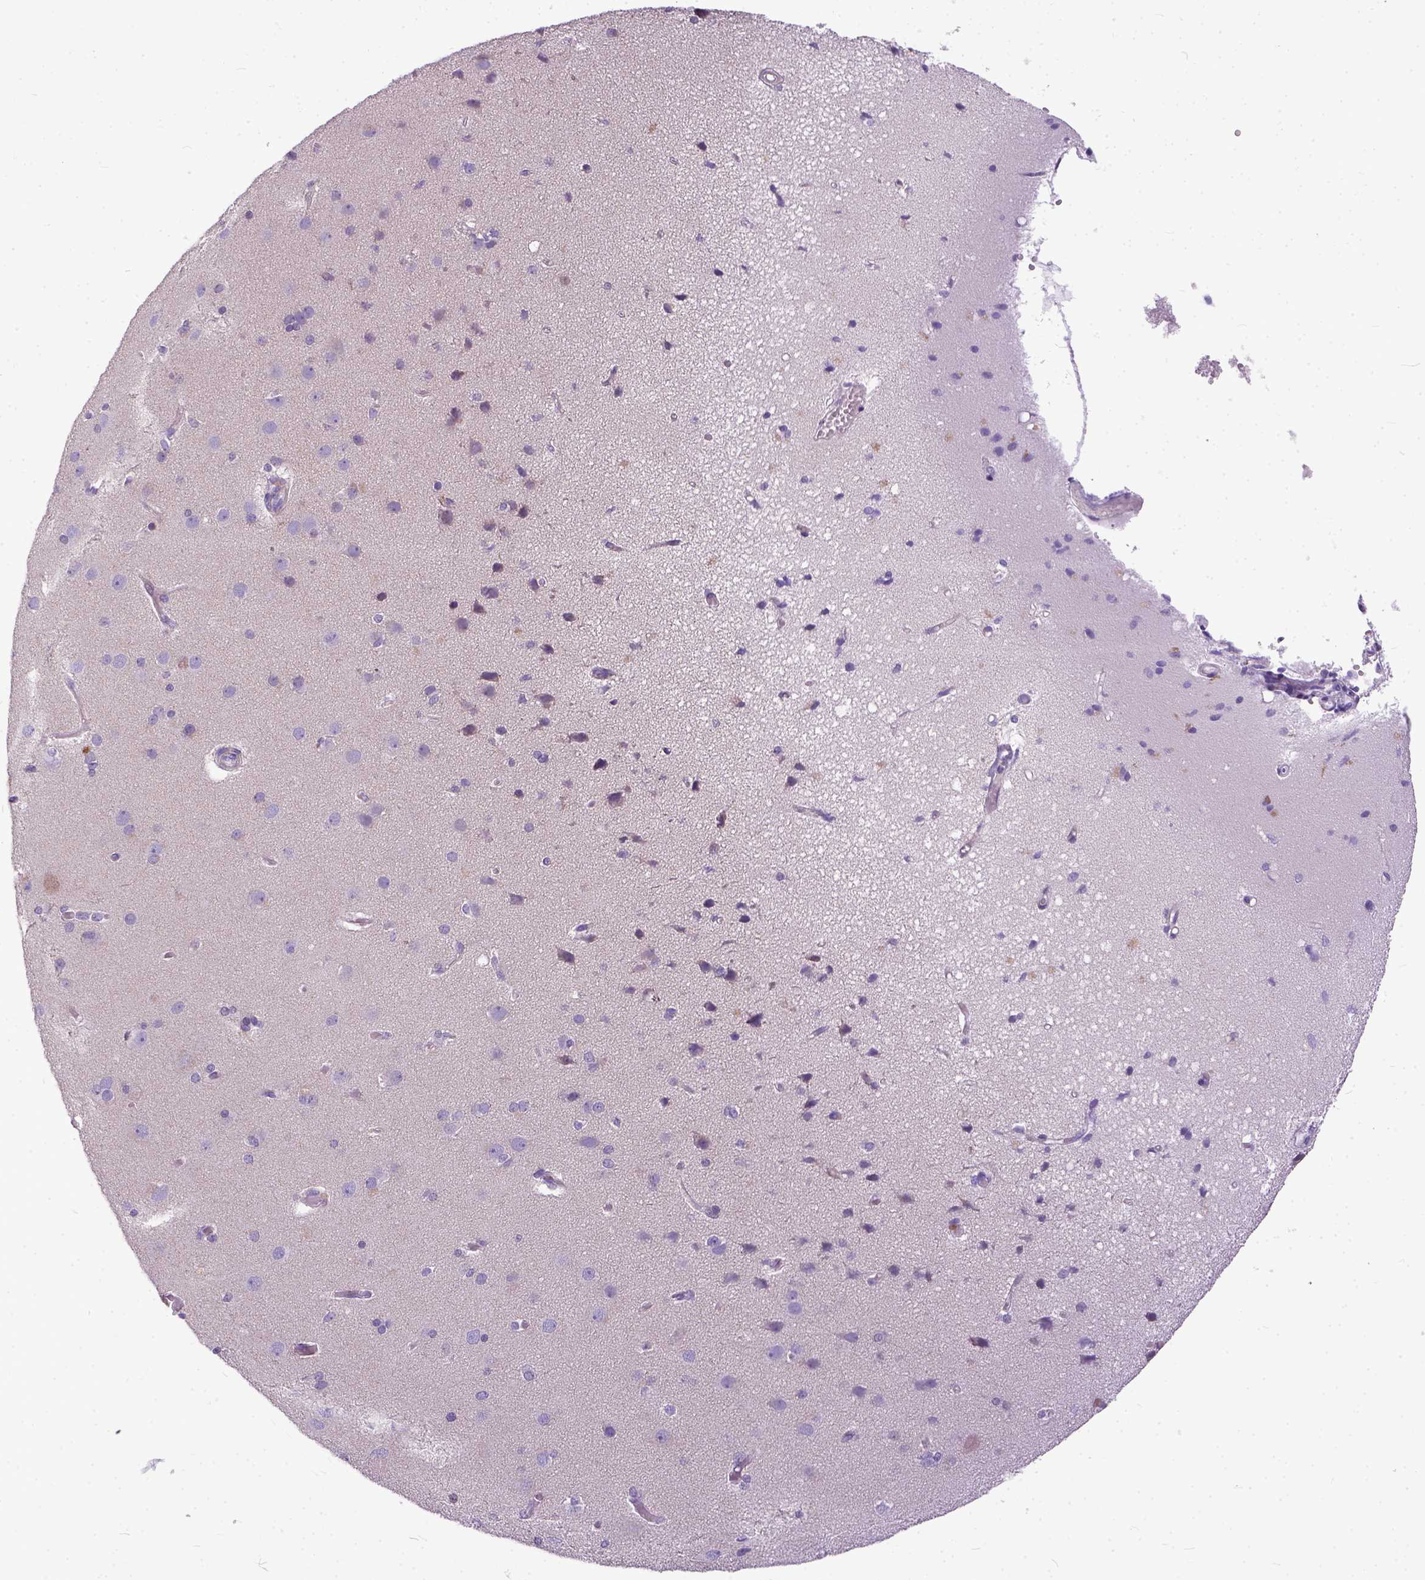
{"staining": {"intensity": "negative", "quantity": "none", "location": "none"}, "tissue": "cerebral cortex", "cell_type": "Endothelial cells", "image_type": "normal", "snomed": [{"axis": "morphology", "description": "Normal tissue, NOS"}, {"axis": "morphology", "description": "Glioma, malignant, High grade"}, {"axis": "topography", "description": "Cerebral cortex"}], "caption": "The photomicrograph reveals no significant positivity in endothelial cells of cerebral cortex. The staining was performed using DAB (3,3'-diaminobenzidine) to visualize the protein expression in brown, while the nuclei were stained in blue with hematoxylin (Magnification: 20x).", "gene": "PLK5", "patient": {"sex": "male", "age": 71}}